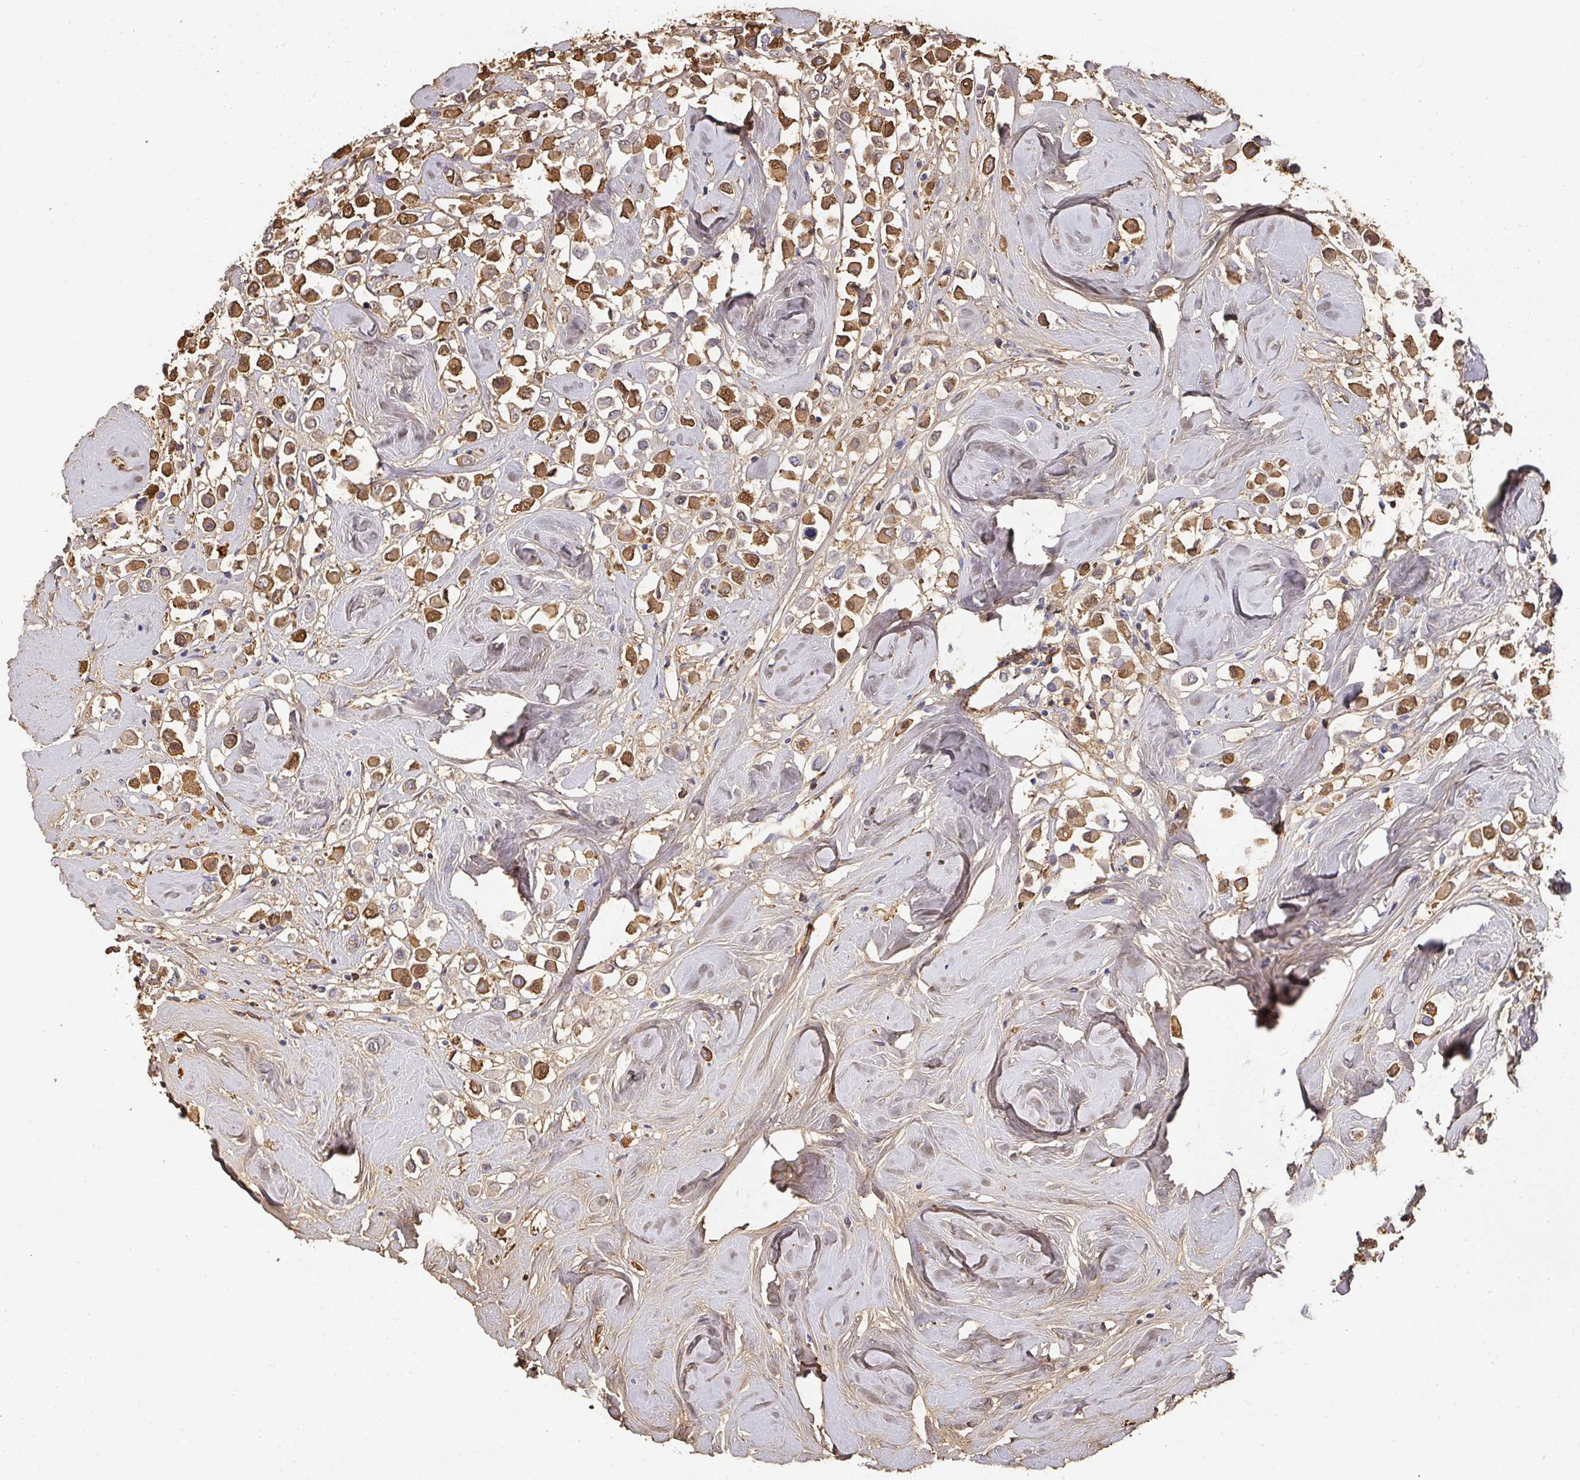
{"staining": {"intensity": "strong", "quantity": ">75%", "location": "cytoplasmic/membranous"}, "tissue": "breast cancer", "cell_type": "Tumor cells", "image_type": "cancer", "snomed": [{"axis": "morphology", "description": "Duct carcinoma"}, {"axis": "topography", "description": "Breast"}], "caption": "Breast cancer (infiltrating ductal carcinoma) stained with a protein marker displays strong staining in tumor cells.", "gene": "ALB", "patient": {"sex": "female", "age": 61}}